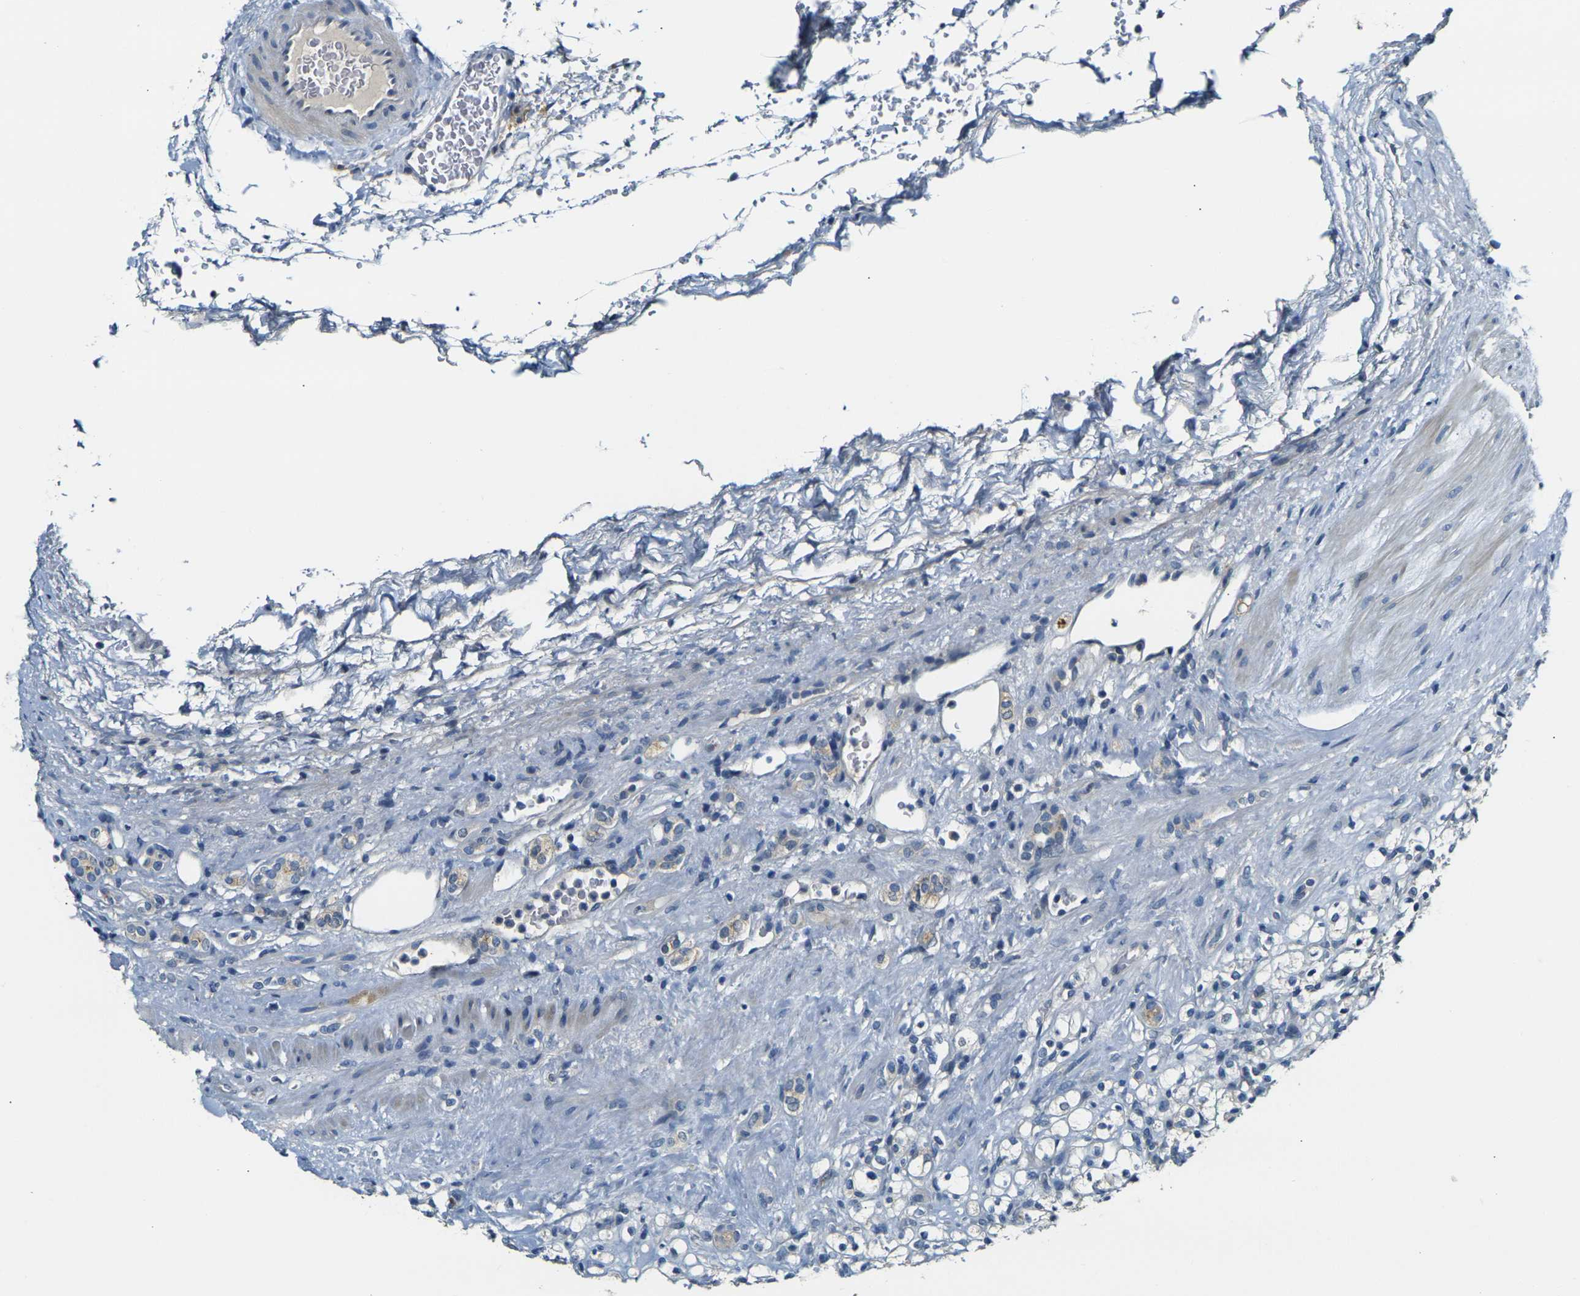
{"staining": {"intensity": "negative", "quantity": "none", "location": "none"}, "tissue": "renal cancer", "cell_type": "Tumor cells", "image_type": "cancer", "snomed": [{"axis": "morphology", "description": "Normal tissue, NOS"}, {"axis": "morphology", "description": "Adenocarcinoma, NOS"}, {"axis": "topography", "description": "Kidney"}], "caption": "This is a image of IHC staining of renal cancer (adenocarcinoma), which shows no positivity in tumor cells.", "gene": "SHISAL2B", "patient": {"sex": "female", "age": 72}}